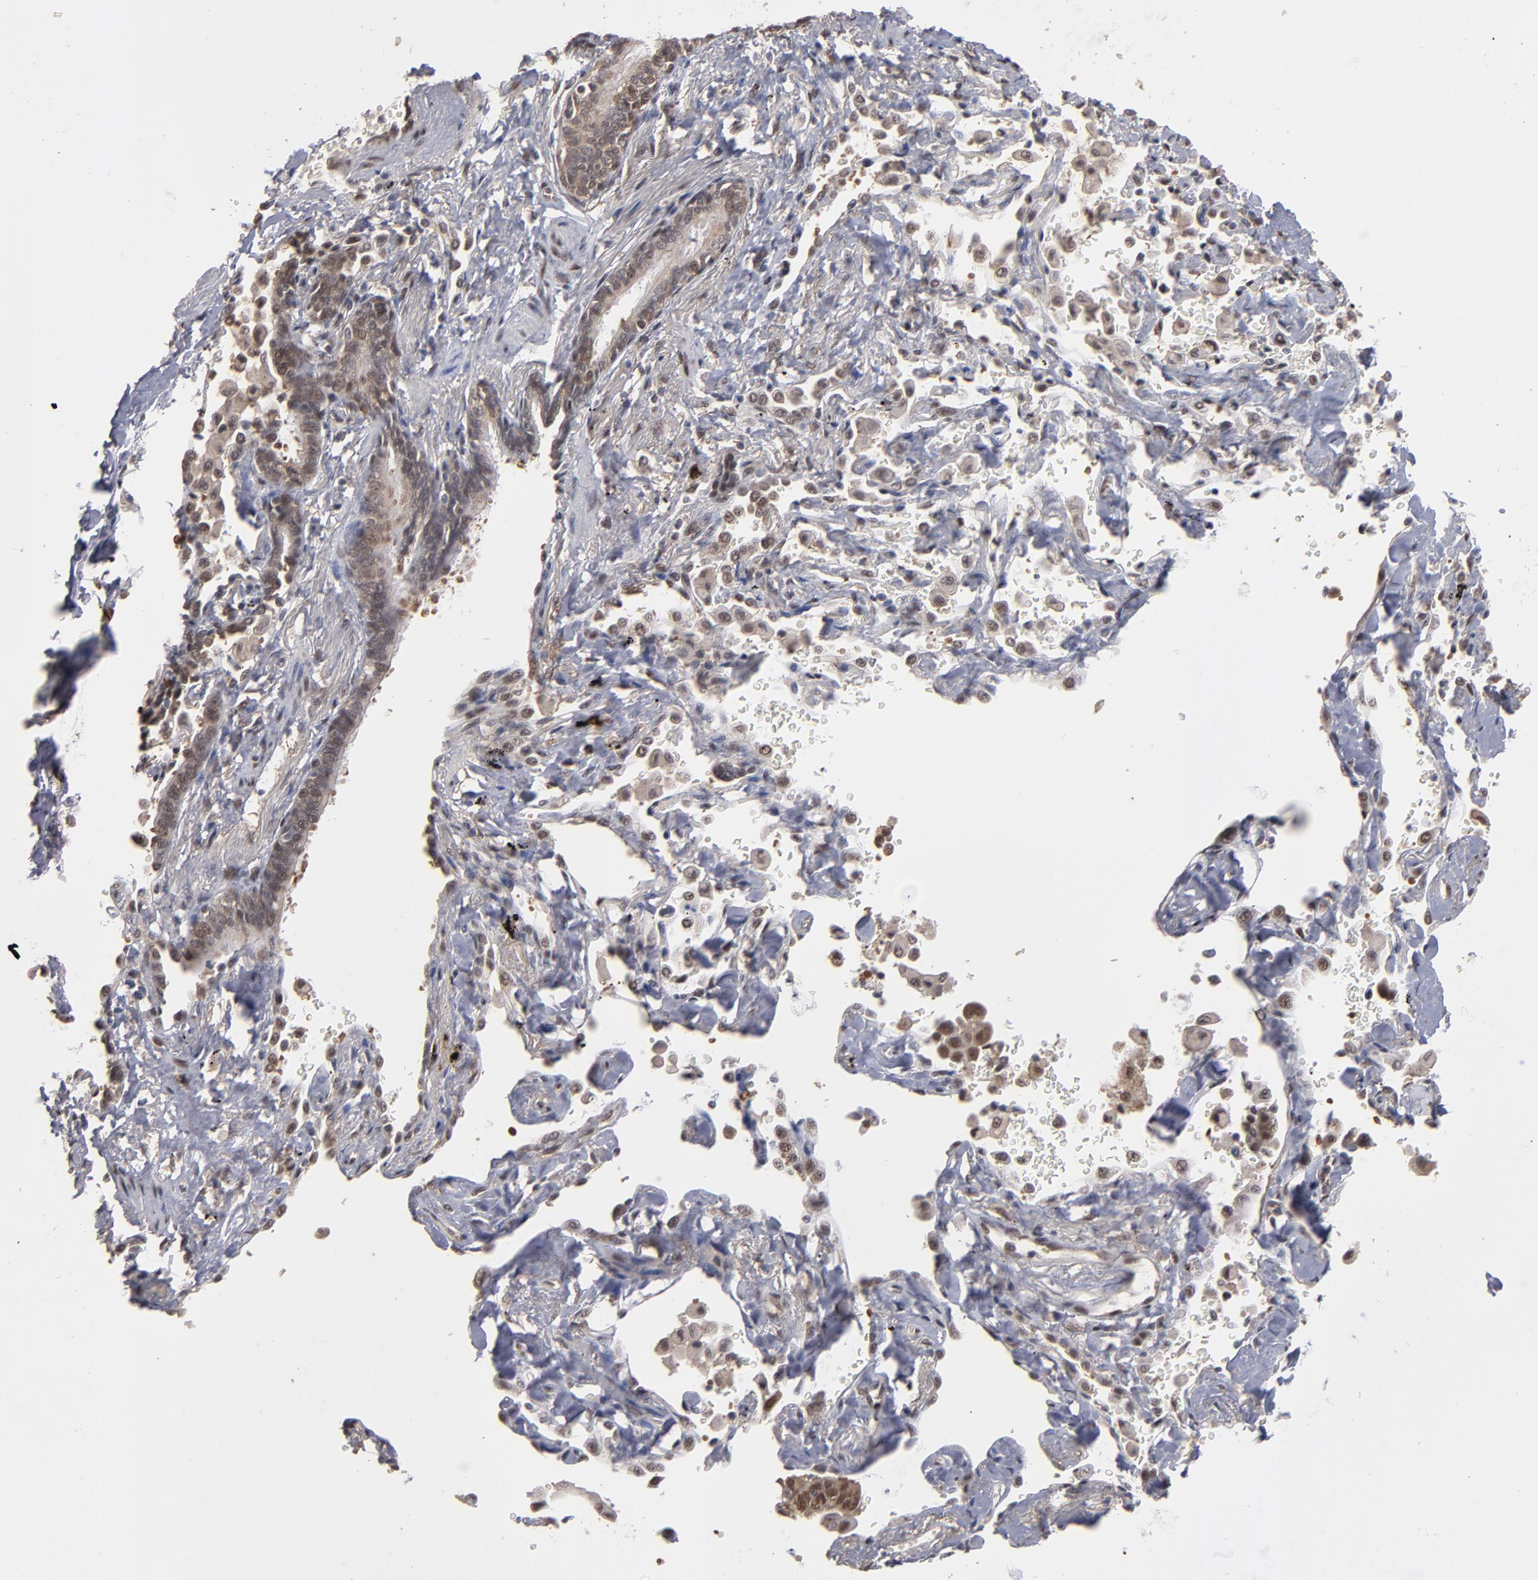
{"staining": {"intensity": "moderate", "quantity": ">75%", "location": "cytoplasmic/membranous,nuclear"}, "tissue": "lung cancer", "cell_type": "Tumor cells", "image_type": "cancer", "snomed": [{"axis": "morphology", "description": "Adenocarcinoma, NOS"}, {"axis": "topography", "description": "Lung"}], "caption": "Tumor cells display medium levels of moderate cytoplasmic/membranous and nuclear staining in about >75% of cells in human lung adenocarcinoma.", "gene": "HUWE1", "patient": {"sex": "female", "age": 64}}